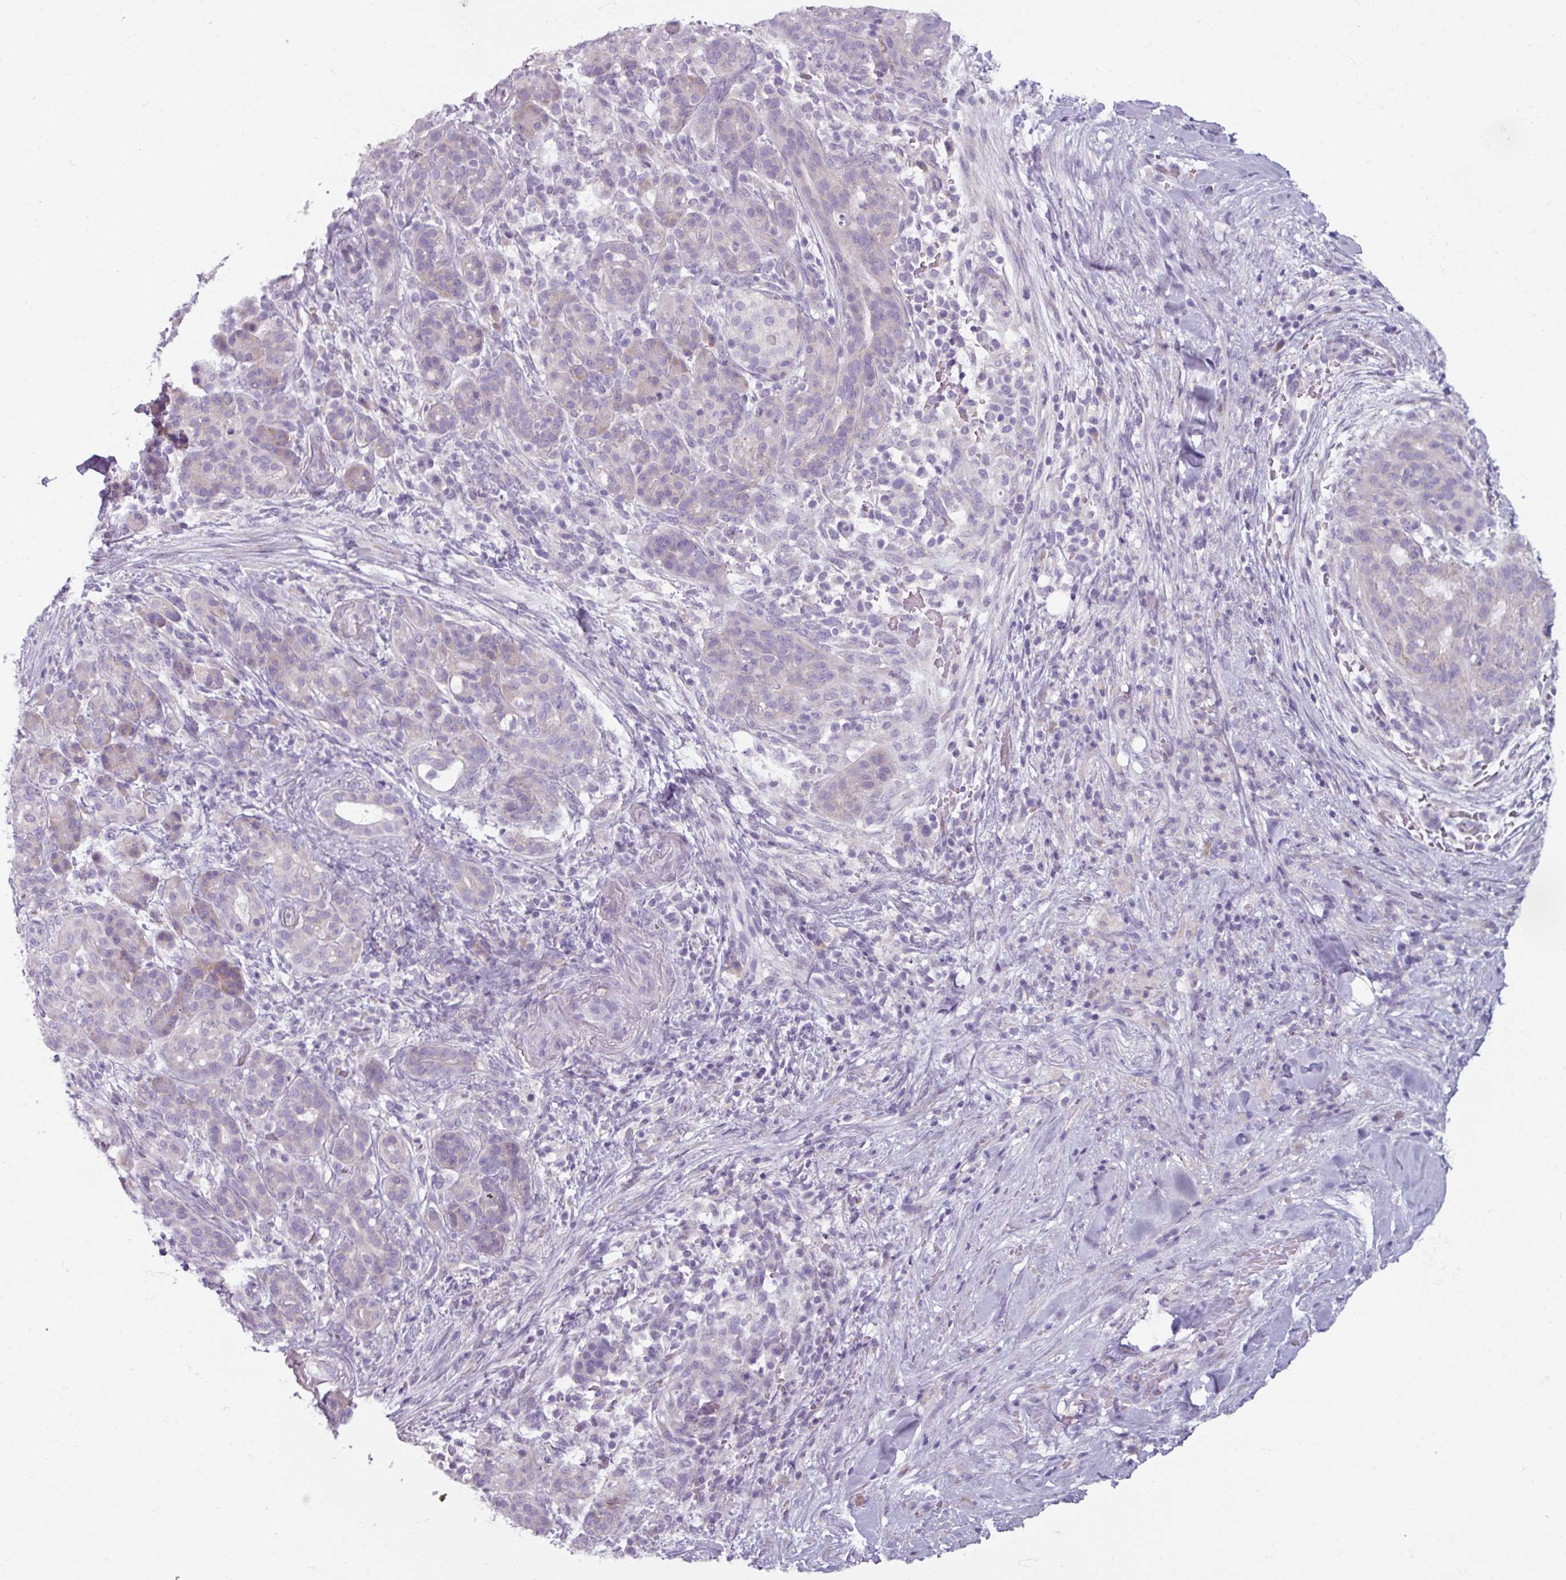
{"staining": {"intensity": "negative", "quantity": "none", "location": "none"}, "tissue": "pancreatic cancer", "cell_type": "Tumor cells", "image_type": "cancer", "snomed": [{"axis": "morphology", "description": "Adenocarcinoma, NOS"}, {"axis": "topography", "description": "Pancreas"}], "caption": "Human adenocarcinoma (pancreatic) stained for a protein using IHC displays no positivity in tumor cells.", "gene": "SMIM11", "patient": {"sex": "male", "age": 44}}